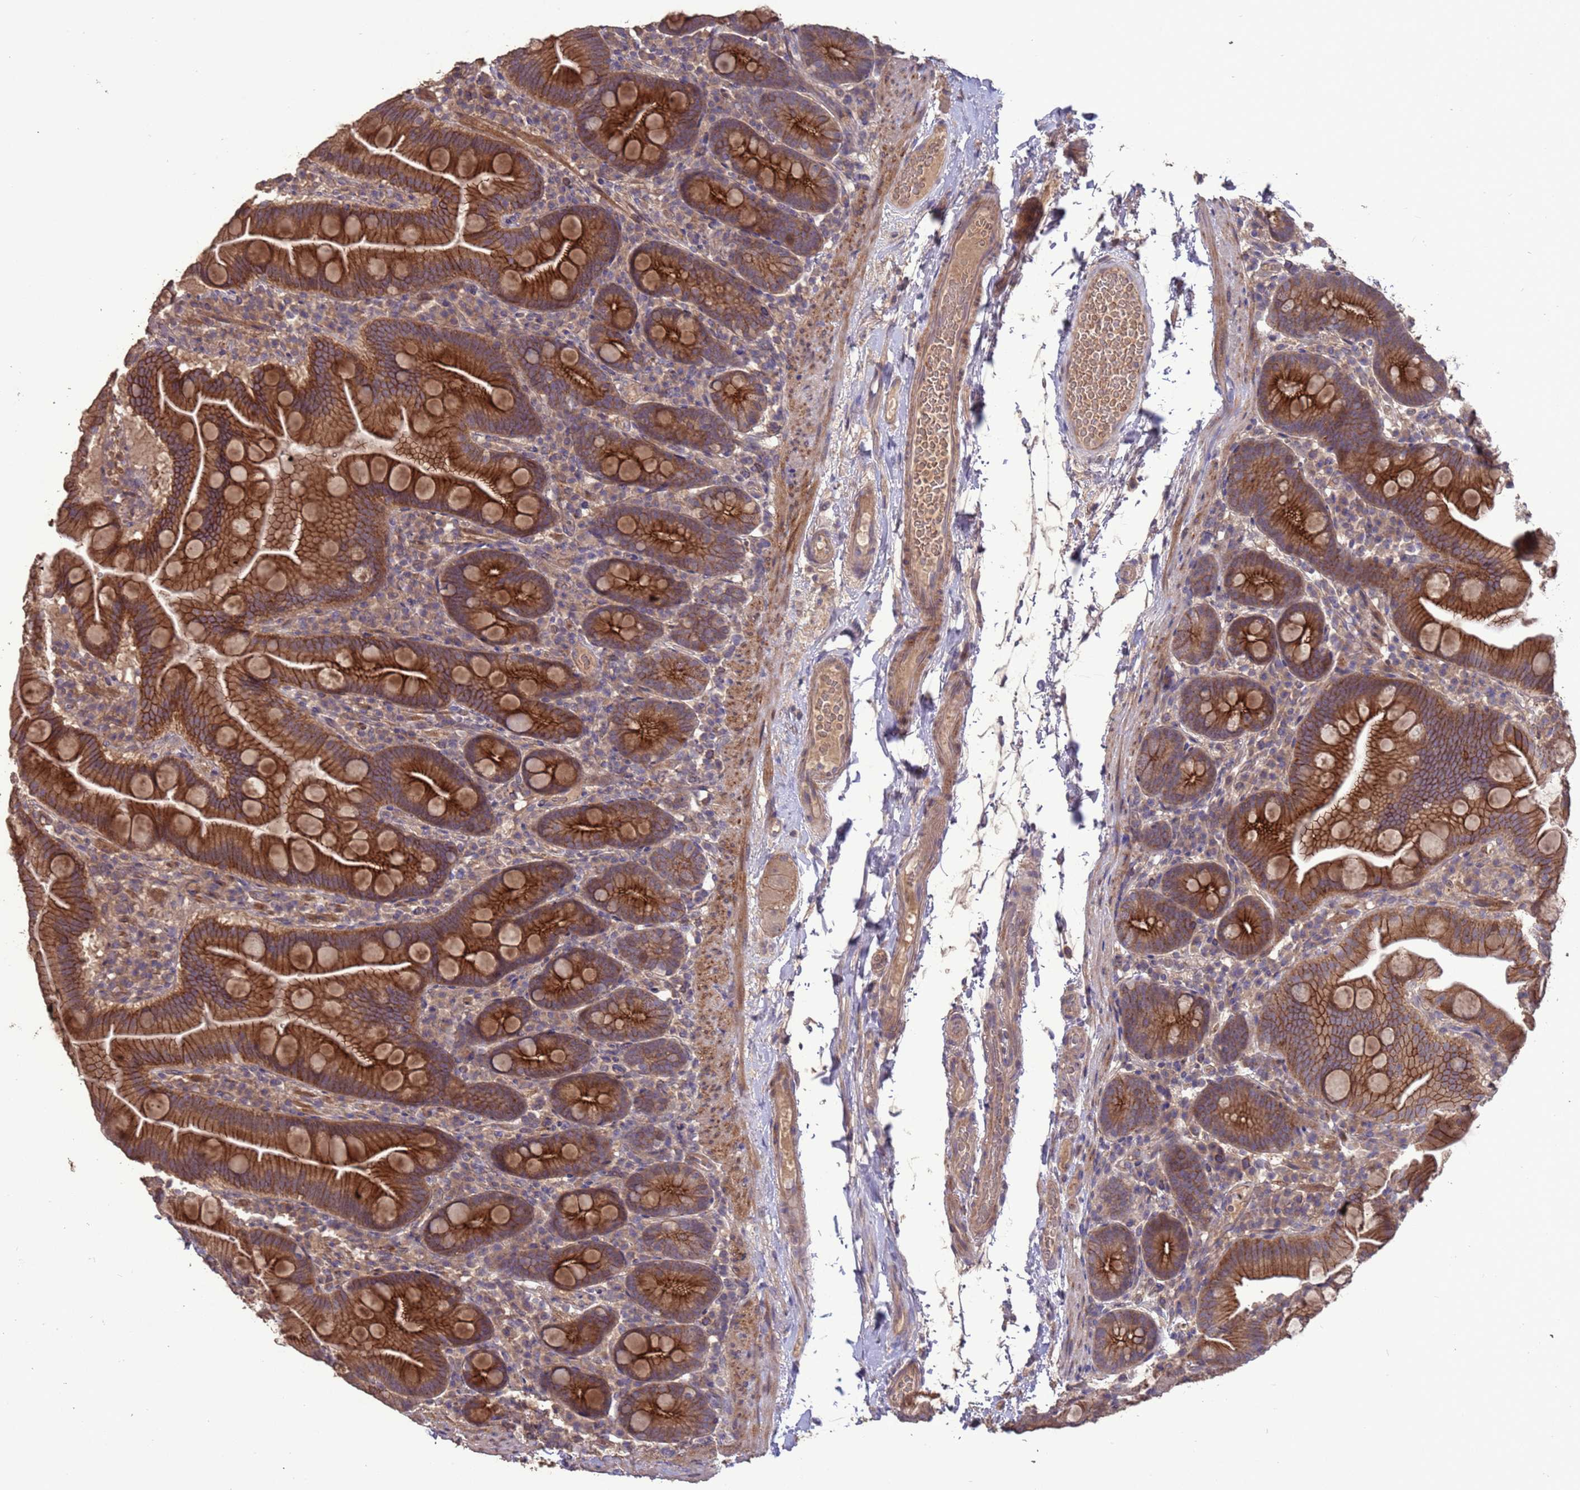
{"staining": {"intensity": "strong", "quantity": ">75%", "location": "cytoplasmic/membranous"}, "tissue": "small intestine", "cell_type": "Glandular cells", "image_type": "normal", "snomed": [{"axis": "morphology", "description": "Normal tissue, NOS"}, {"axis": "topography", "description": "Small intestine"}], "caption": "Protein expression by IHC demonstrates strong cytoplasmic/membranous positivity in approximately >75% of glandular cells in normal small intestine.", "gene": "SLC9B2", "patient": {"sex": "female", "age": 68}}